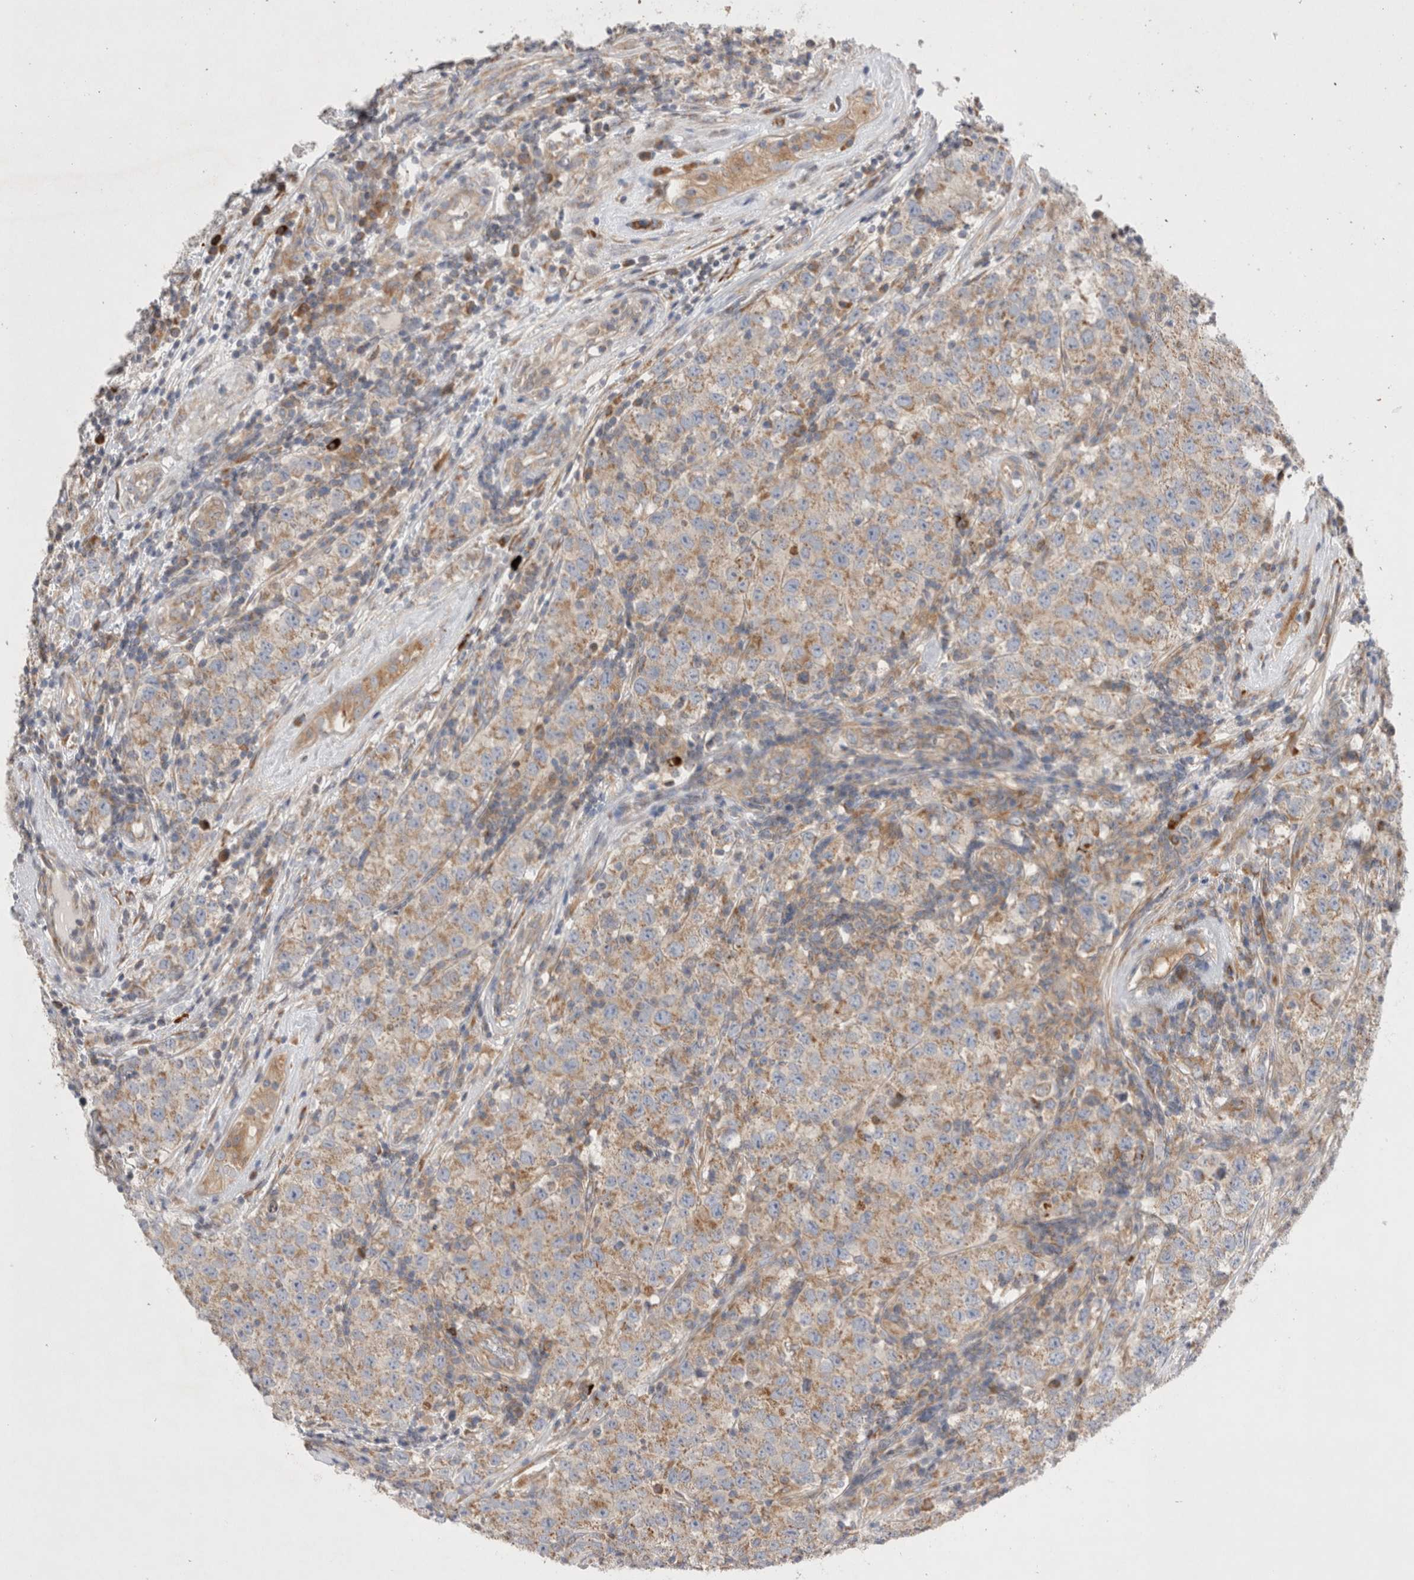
{"staining": {"intensity": "weak", "quantity": ">75%", "location": "cytoplasmic/membranous"}, "tissue": "testis cancer", "cell_type": "Tumor cells", "image_type": "cancer", "snomed": [{"axis": "morphology", "description": "Seminoma, NOS"}, {"axis": "morphology", "description": "Carcinoma, Embryonal, NOS"}, {"axis": "topography", "description": "Testis"}], "caption": "Human testis cancer stained for a protein (brown) shows weak cytoplasmic/membranous positive positivity in about >75% of tumor cells.", "gene": "TBC1D16", "patient": {"sex": "male", "age": 28}}